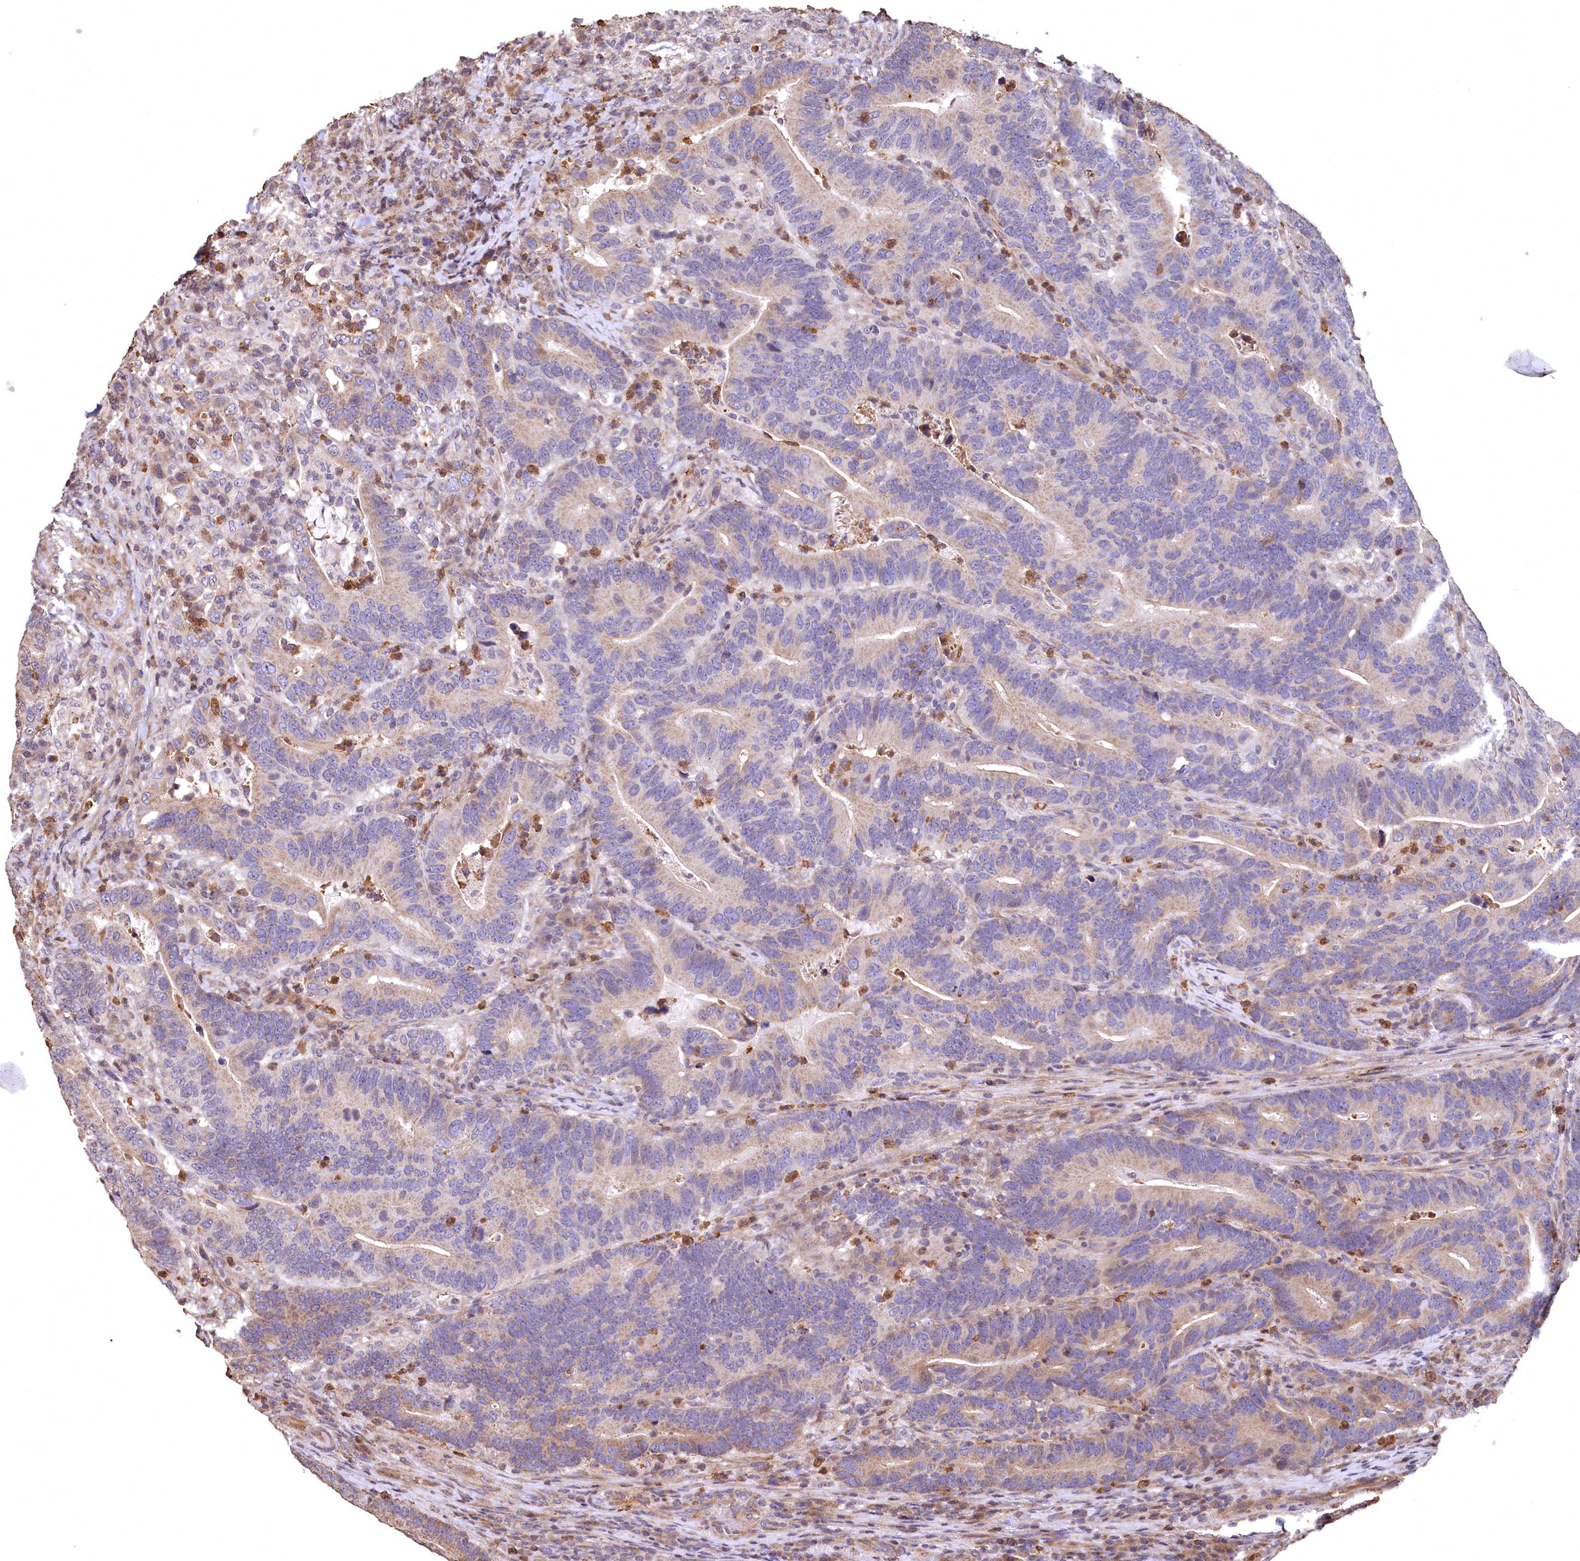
{"staining": {"intensity": "weak", "quantity": "<25%", "location": "cytoplasmic/membranous"}, "tissue": "colorectal cancer", "cell_type": "Tumor cells", "image_type": "cancer", "snomed": [{"axis": "morphology", "description": "Adenocarcinoma, NOS"}, {"axis": "topography", "description": "Colon"}], "caption": "Tumor cells show no significant protein staining in colorectal adenocarcinoma.", "gene": "SPTA1", "patient": {"sex": "female", "age": 66}}